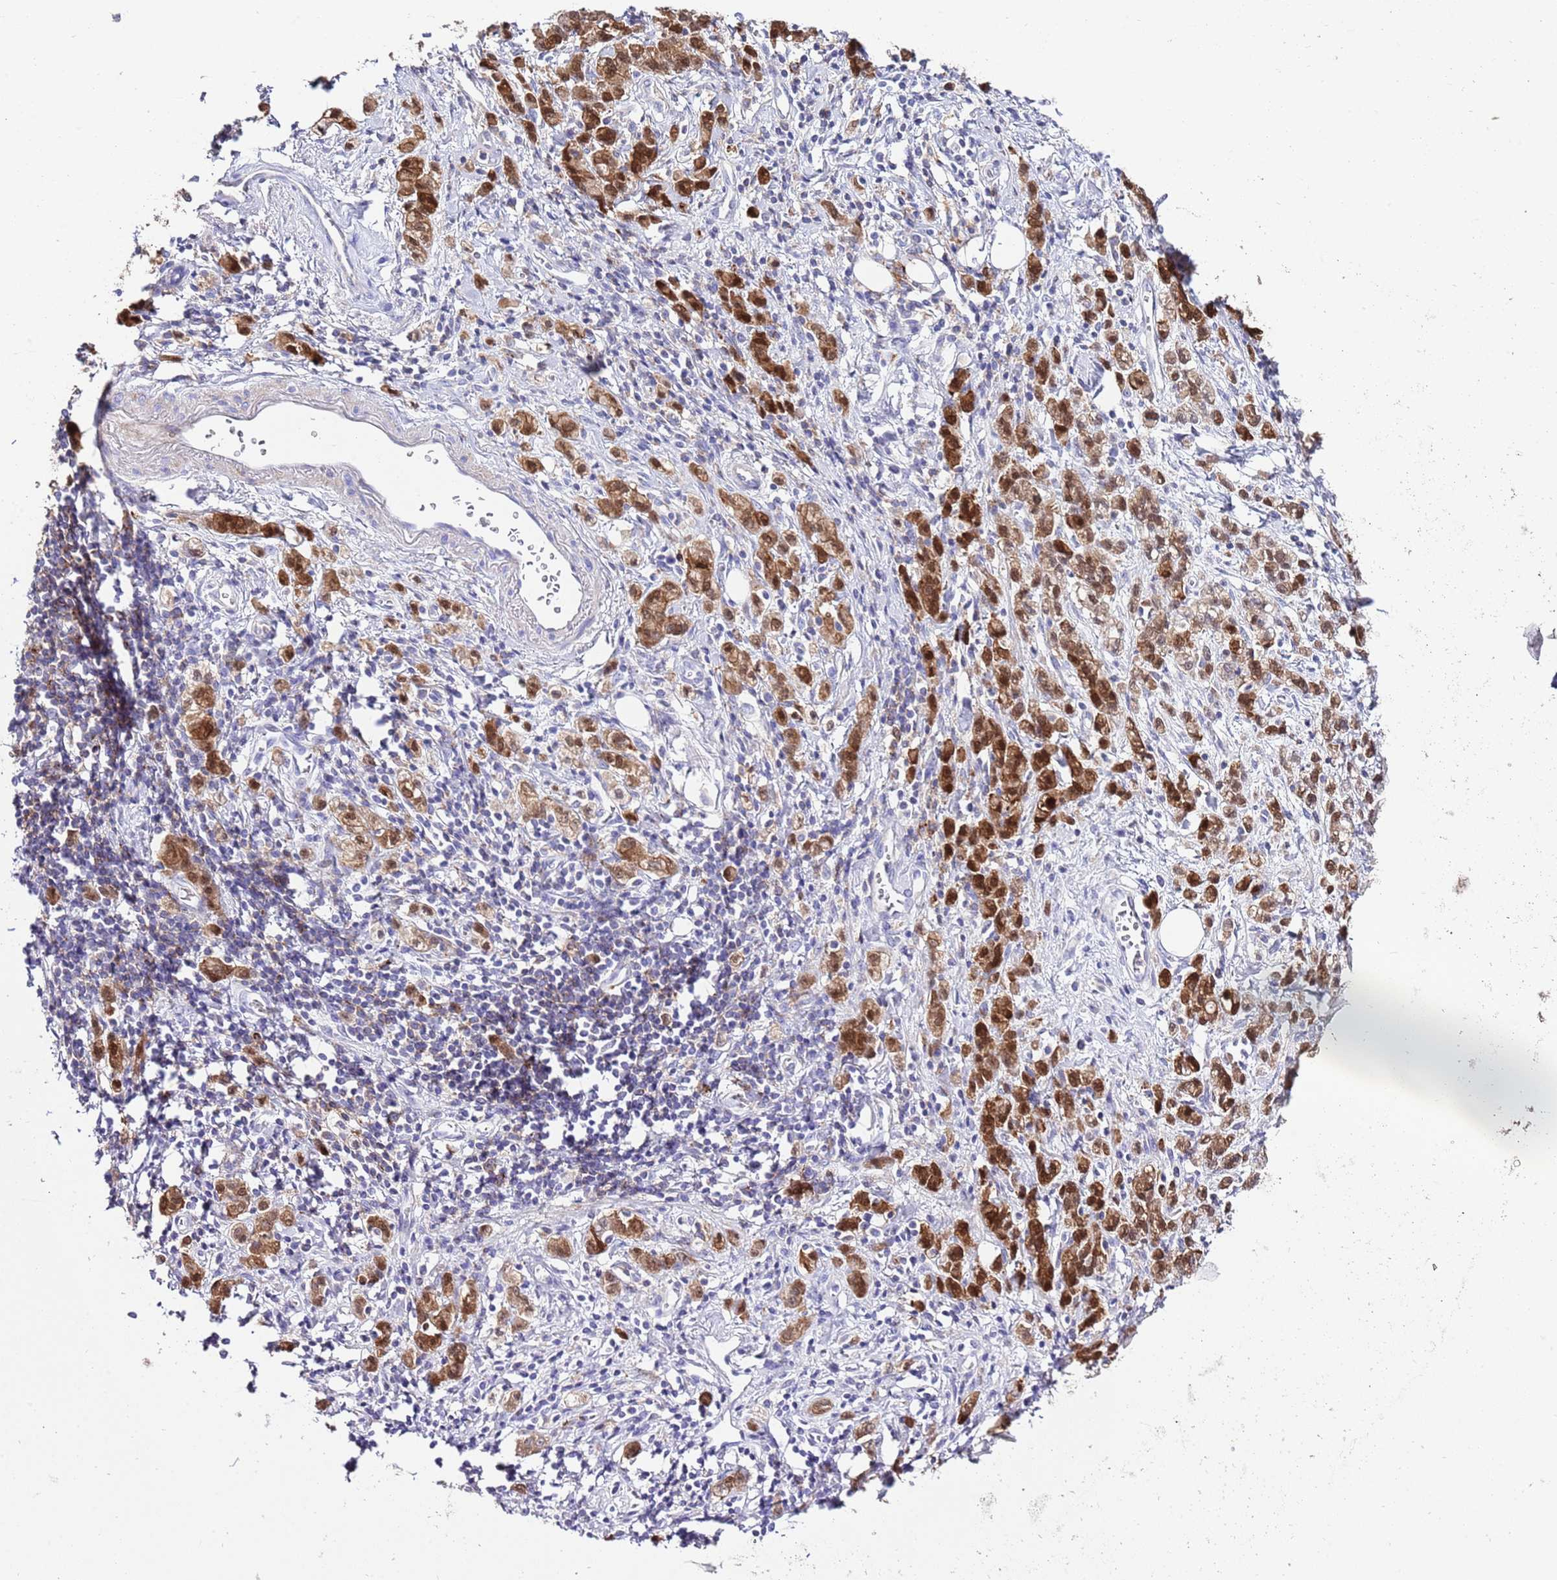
{"staining": {"intensity": "moderate", "quantity": ">75%", "location": "cytoplasmic/membranous,nuclear"}, "tissue": "stomach cancer", "cell_type": "Tumor cells", "image_type": "cancer", "snomed": [{"axis": "morphology", "description": "Adenocarcinoma, NOS"}, {"axis": "topography", "description": "Stomach"}], "caption": "The photomicrograph displays a brown stain indicating the presence of a protein in the cytoplasmic/membranous and nuclear of tumor cells in stomach cancer.", "gene": "ALDH3A1", "patient": {"sex": "male", "age": 77}}